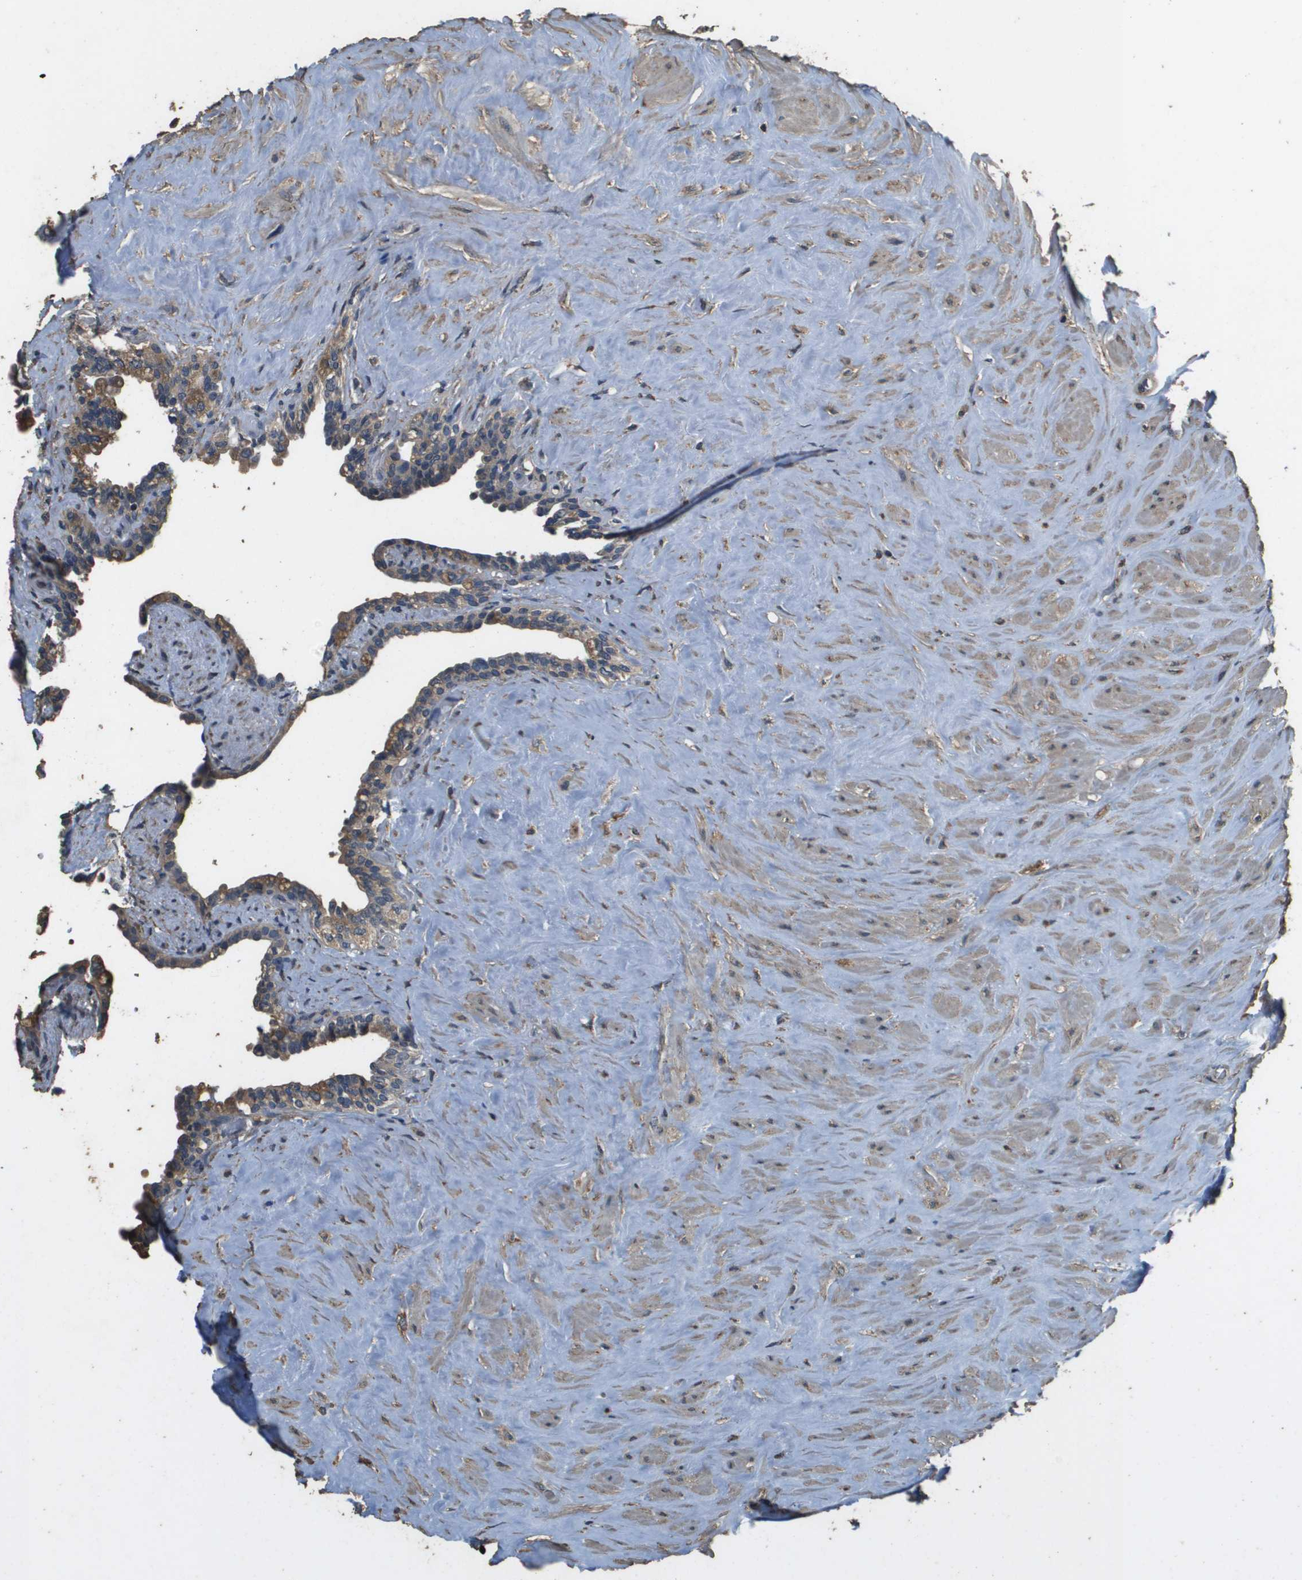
{"staining": {"intensity": "moderate", "quantity": ">75%", "location": "cytoplasmic/membranous"}, "tissue": "seminal vesicle", "cell_type": "Glandular cells", "image_type": "normal", "snomed": [{"axis": "morphology", "description": "Normal tissue, NOS"}, {"axis": "topography", "description": "Seminal veicle"}], "caption": "This is a photomicrograph of immunohistochemistry (IHC) staining of benign seminal vesicle, which shows moderate expression in the cytoplasmic/membranous of glandular cells.", "gene": "RAB6B", "patient": {"sex": "male", "age": 63}}